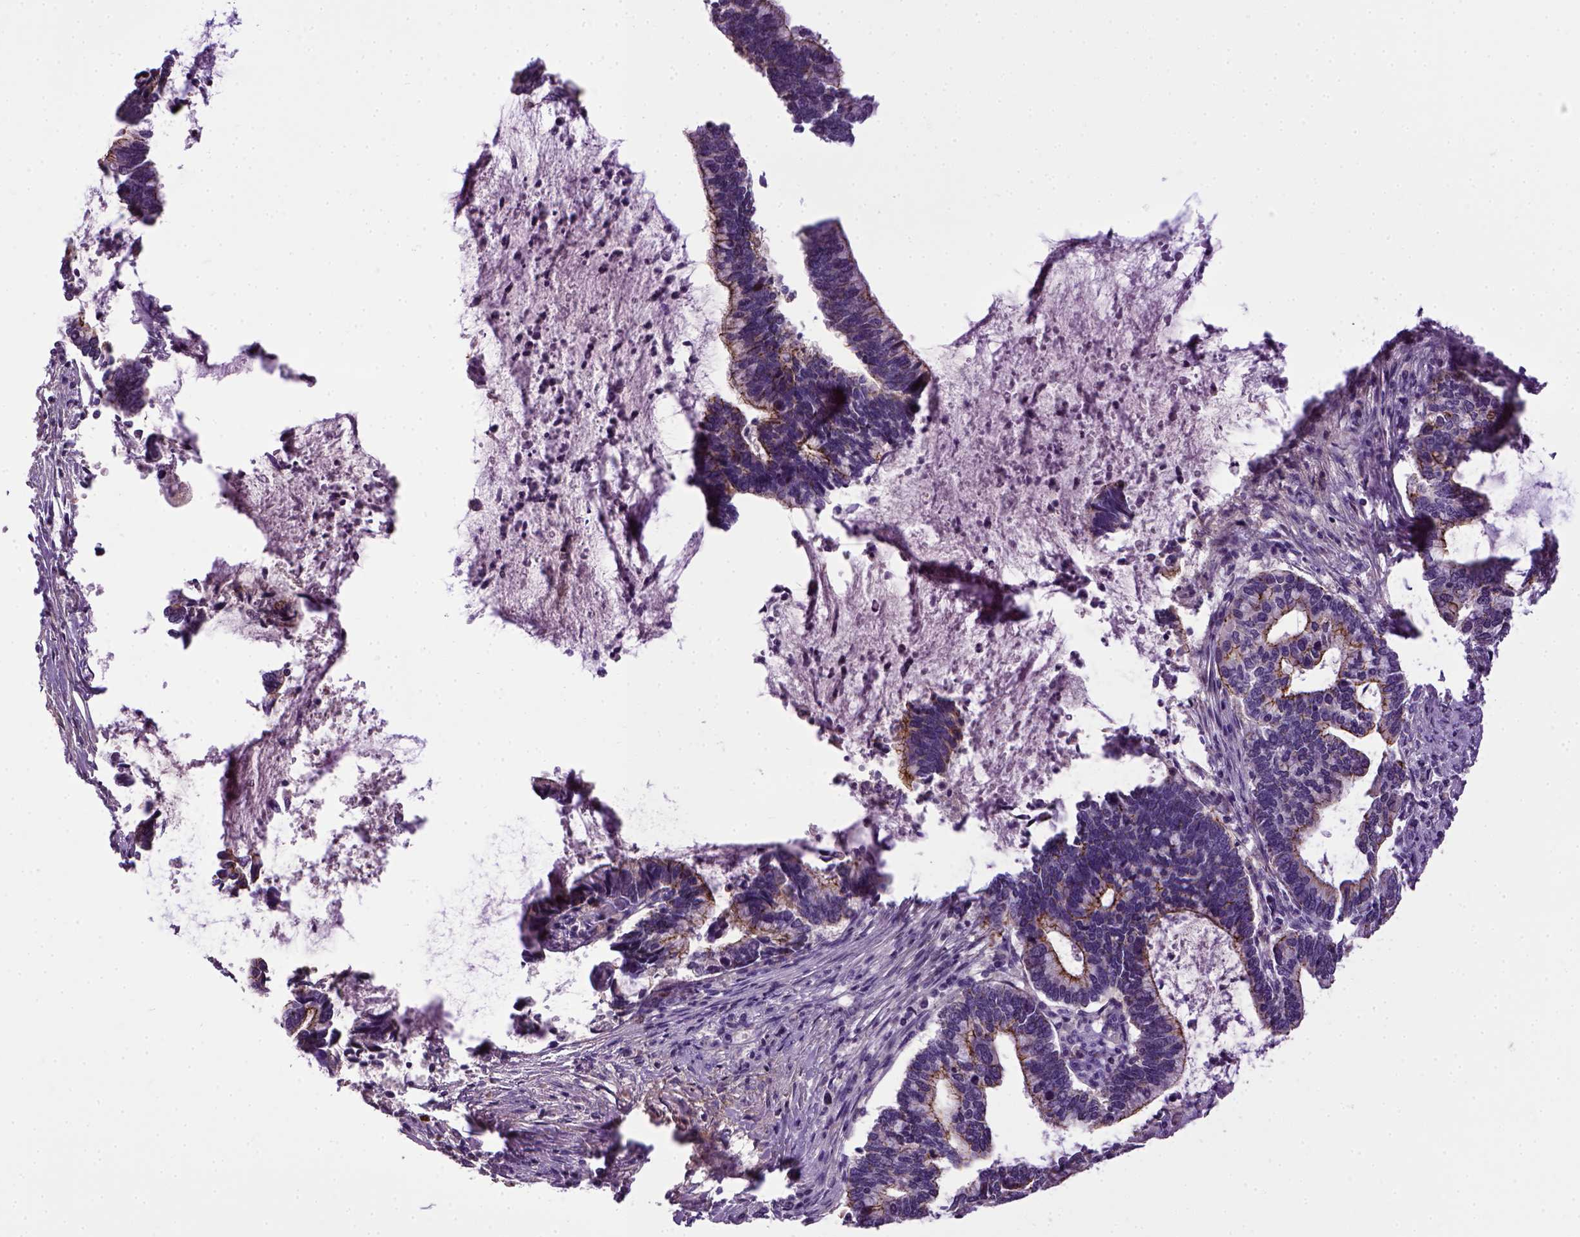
{"staining": {"intensity": "strong", "quantity": "25%-75%", "location": "cytoplasmic/membranous"}, "tissue": "cervical cancer", "cell_type": "Tumor cells", "image_type": "cancer", "snomed": [{"axis": "morphology", "description": "Adenocarcinoma, NOS"}, {"axis": "topography", "description": "Cervix"}], "caption": "The image shows immunohistochemical staining of cervical cancer. There is strong cytoplasmic/membranous expression is identified in approximately 25%-75% of tumor cells. The staining is performed using DAB (3,3'-diaminobenzidine) brown chromogen to label protein expression. The nuclei are counter-stained blue using hematoxylin.", "gene": "CDH1", "patient": {"sex": "female", "age": 42}}